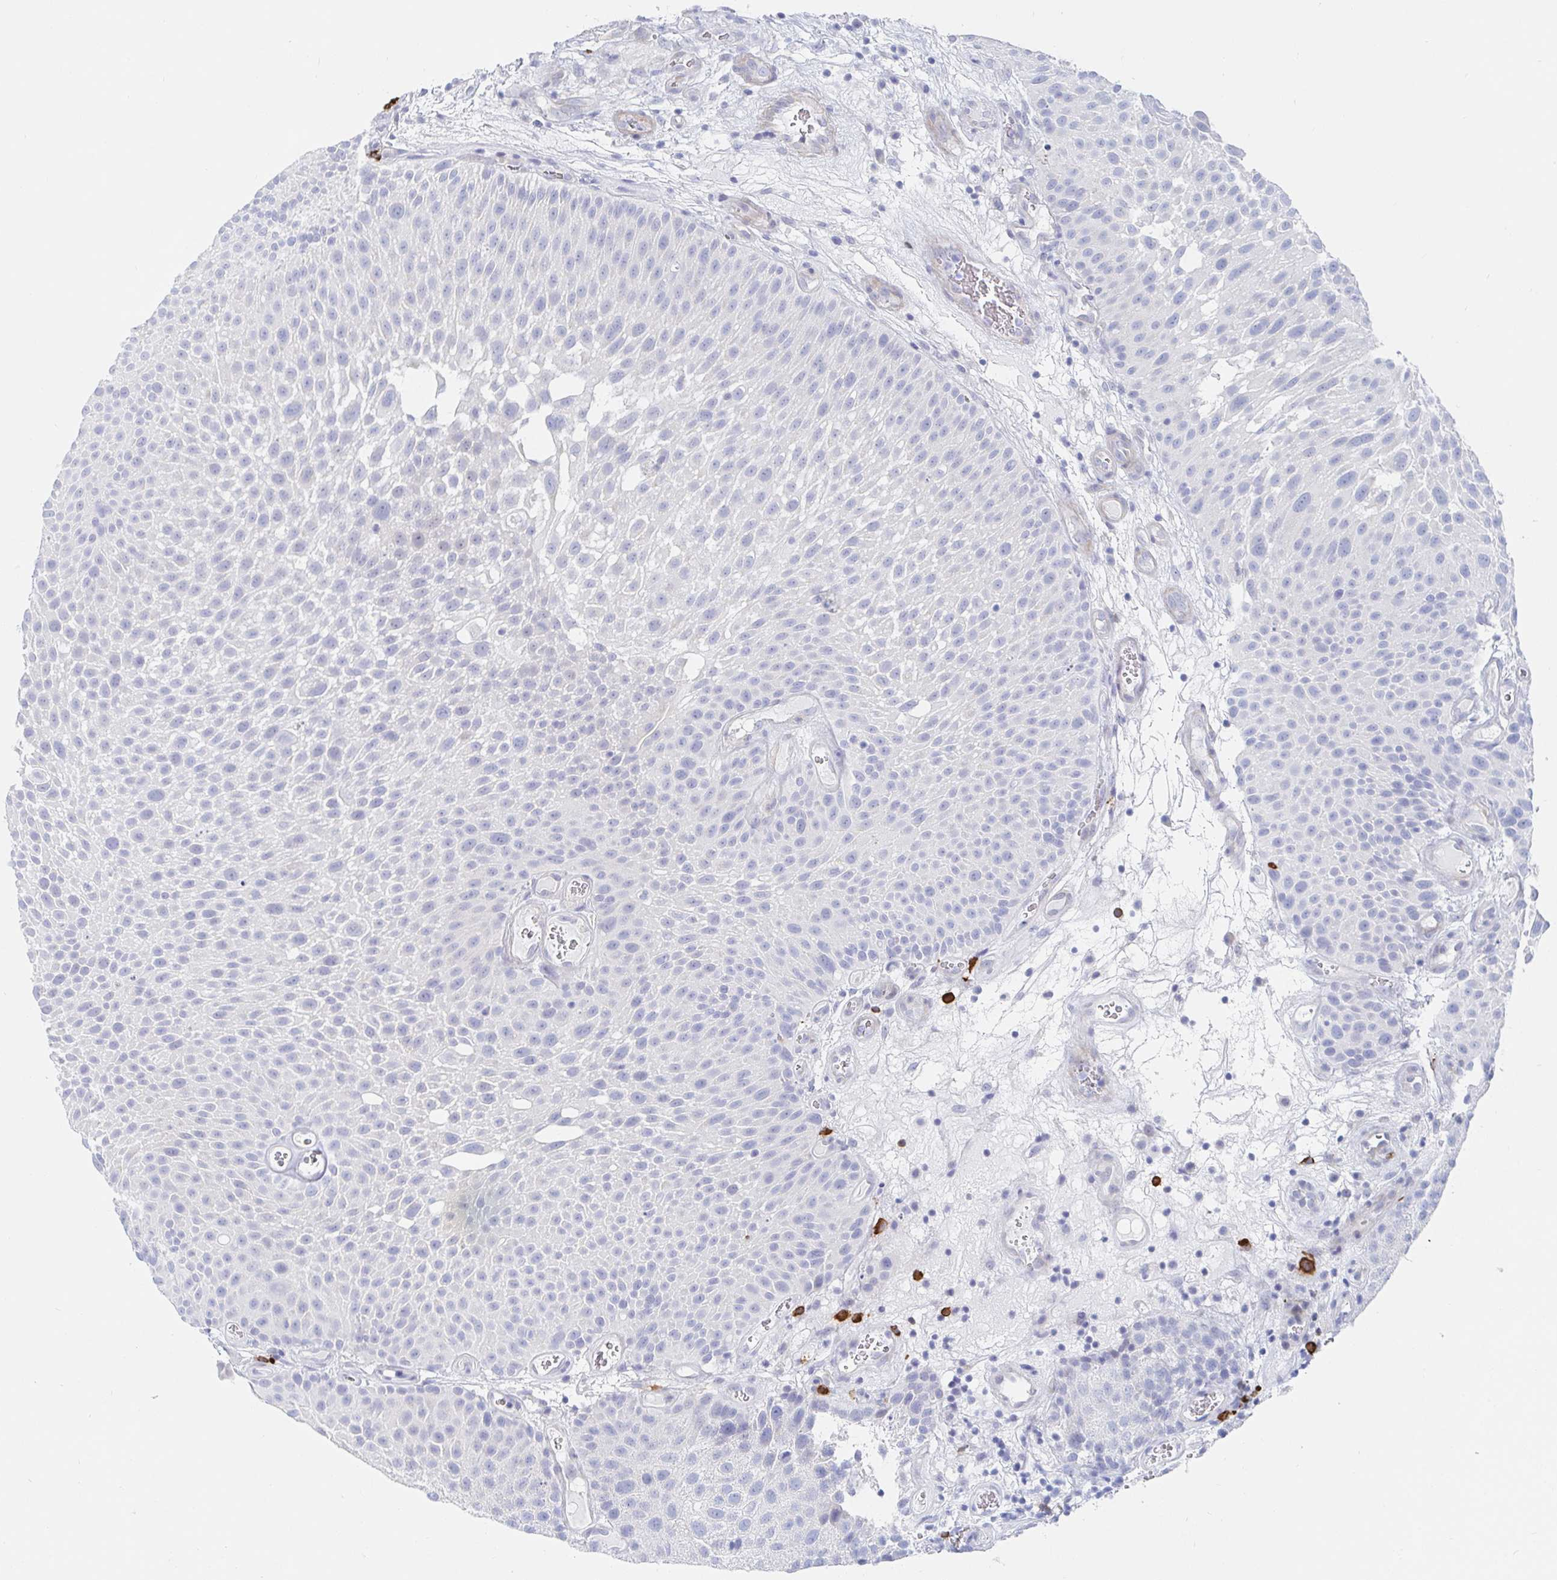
{"staining": {"intensity": "negative", "quantity": "none", "location": "none"}, "tissue": "urothelial cancer", "cell_type": "Tumor cells", "image_type": "cancer", "snomed": [{"axis": "morphology", "description": "Urothelial carcinoma, Low grade"}, {"axis": "topography", "description": "Urinary bladder"}], "caption": "Urothelial cancer was stained to show a protein in brown. There is no significant staining in tumor cells.", "gene": "PACSIN1", "patient": {"sex": "male", "age": 72}}